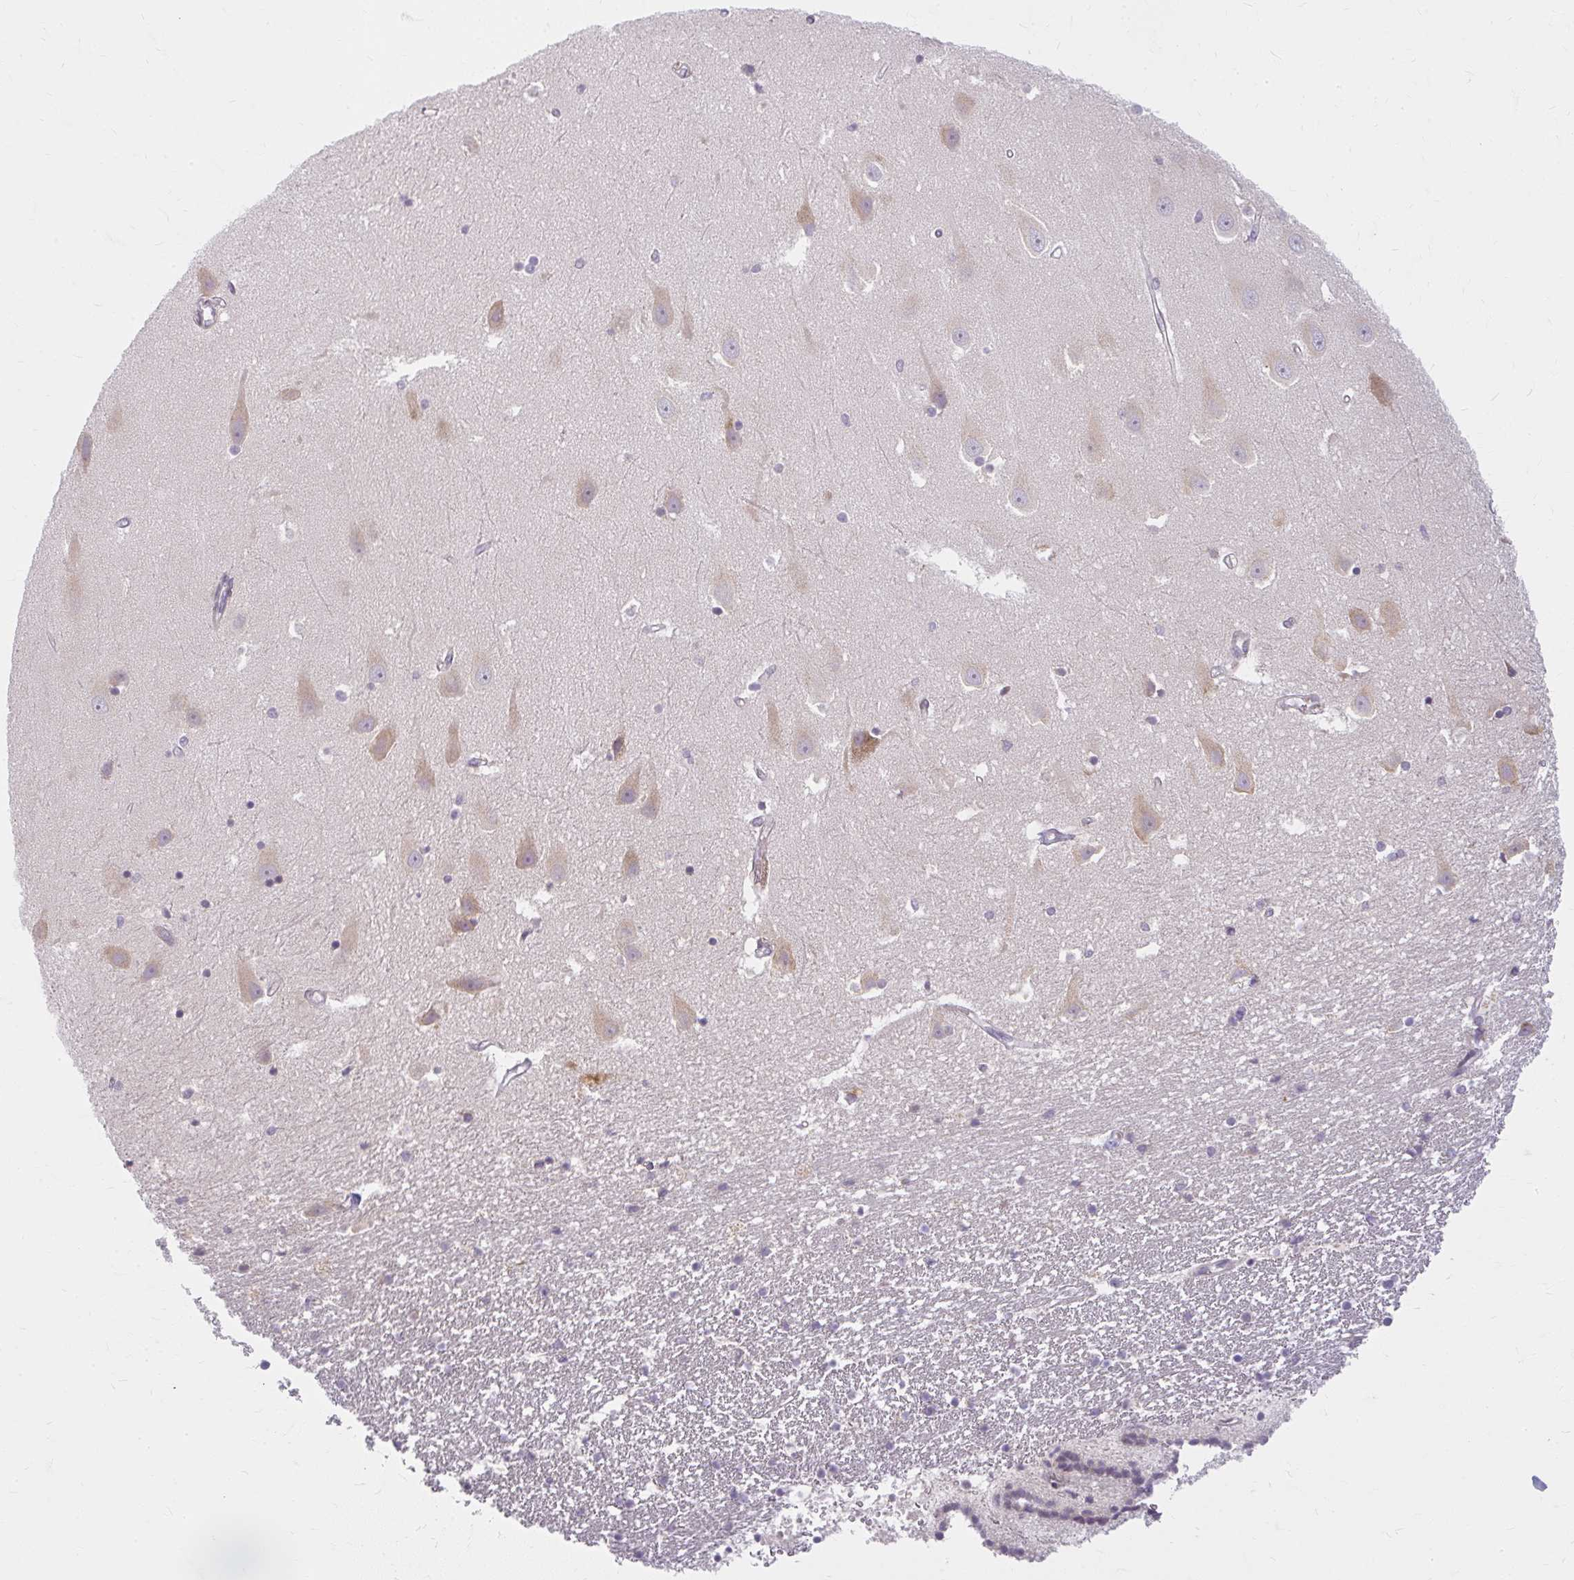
{"staining": {"intensity": "negative", "quantity": "none", "location": "none"}, "tissue": "hippocampus", "cell_type": "Glial cells", "image_type": "normal", "snomed": [{"axis": "morphology", "description": "Normal tissue, NOS"}, {"axis": "topography", "description": "Hippocampus"}], "caption": "The histopathology image reveals no significant staining in glial cells of hippocampus.", "gene": "ZFYVE26", "patient": {"sex": "male", "age": 63}}